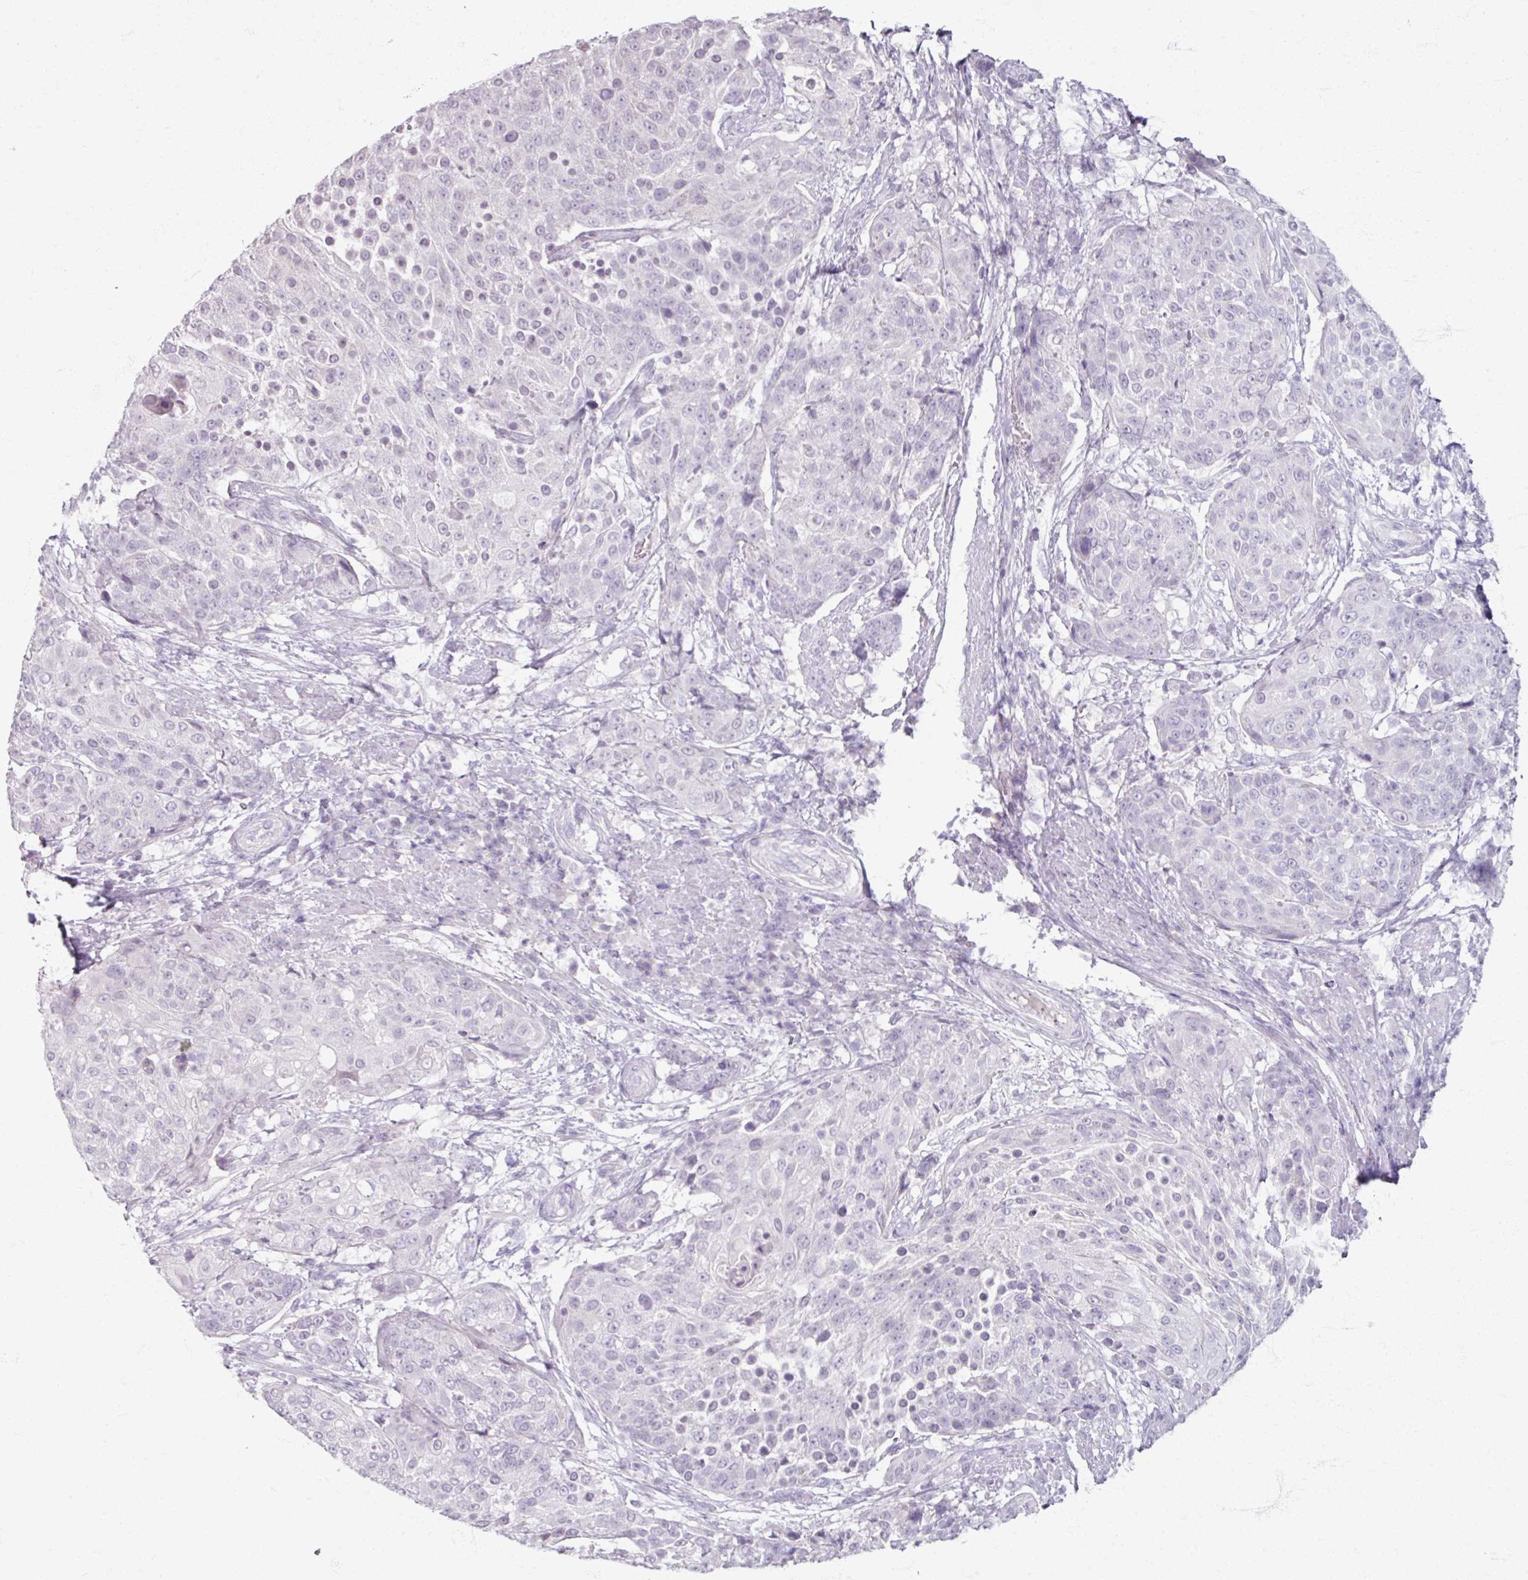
{"staining": {"intensity": "negative", "quantity": "none", "location": "none"}, "tissue": "urothelial cancer", "cell_type": "Tumor cells", "image_type": "cancer", "snomed": [{"axis": "morphology", "description": "Urothelial carcinoma, High grade"}, {"axis": "topography", "description": "Urinary bladder"}], "caption": "High power microscopy micrograph of an immunohistochemistry (IHC) photomicrograph of urothelial cancer, revealing no significant expression in tumor cells.", "gene": "TG", "patient": {"sex": "female", "age": 63}}